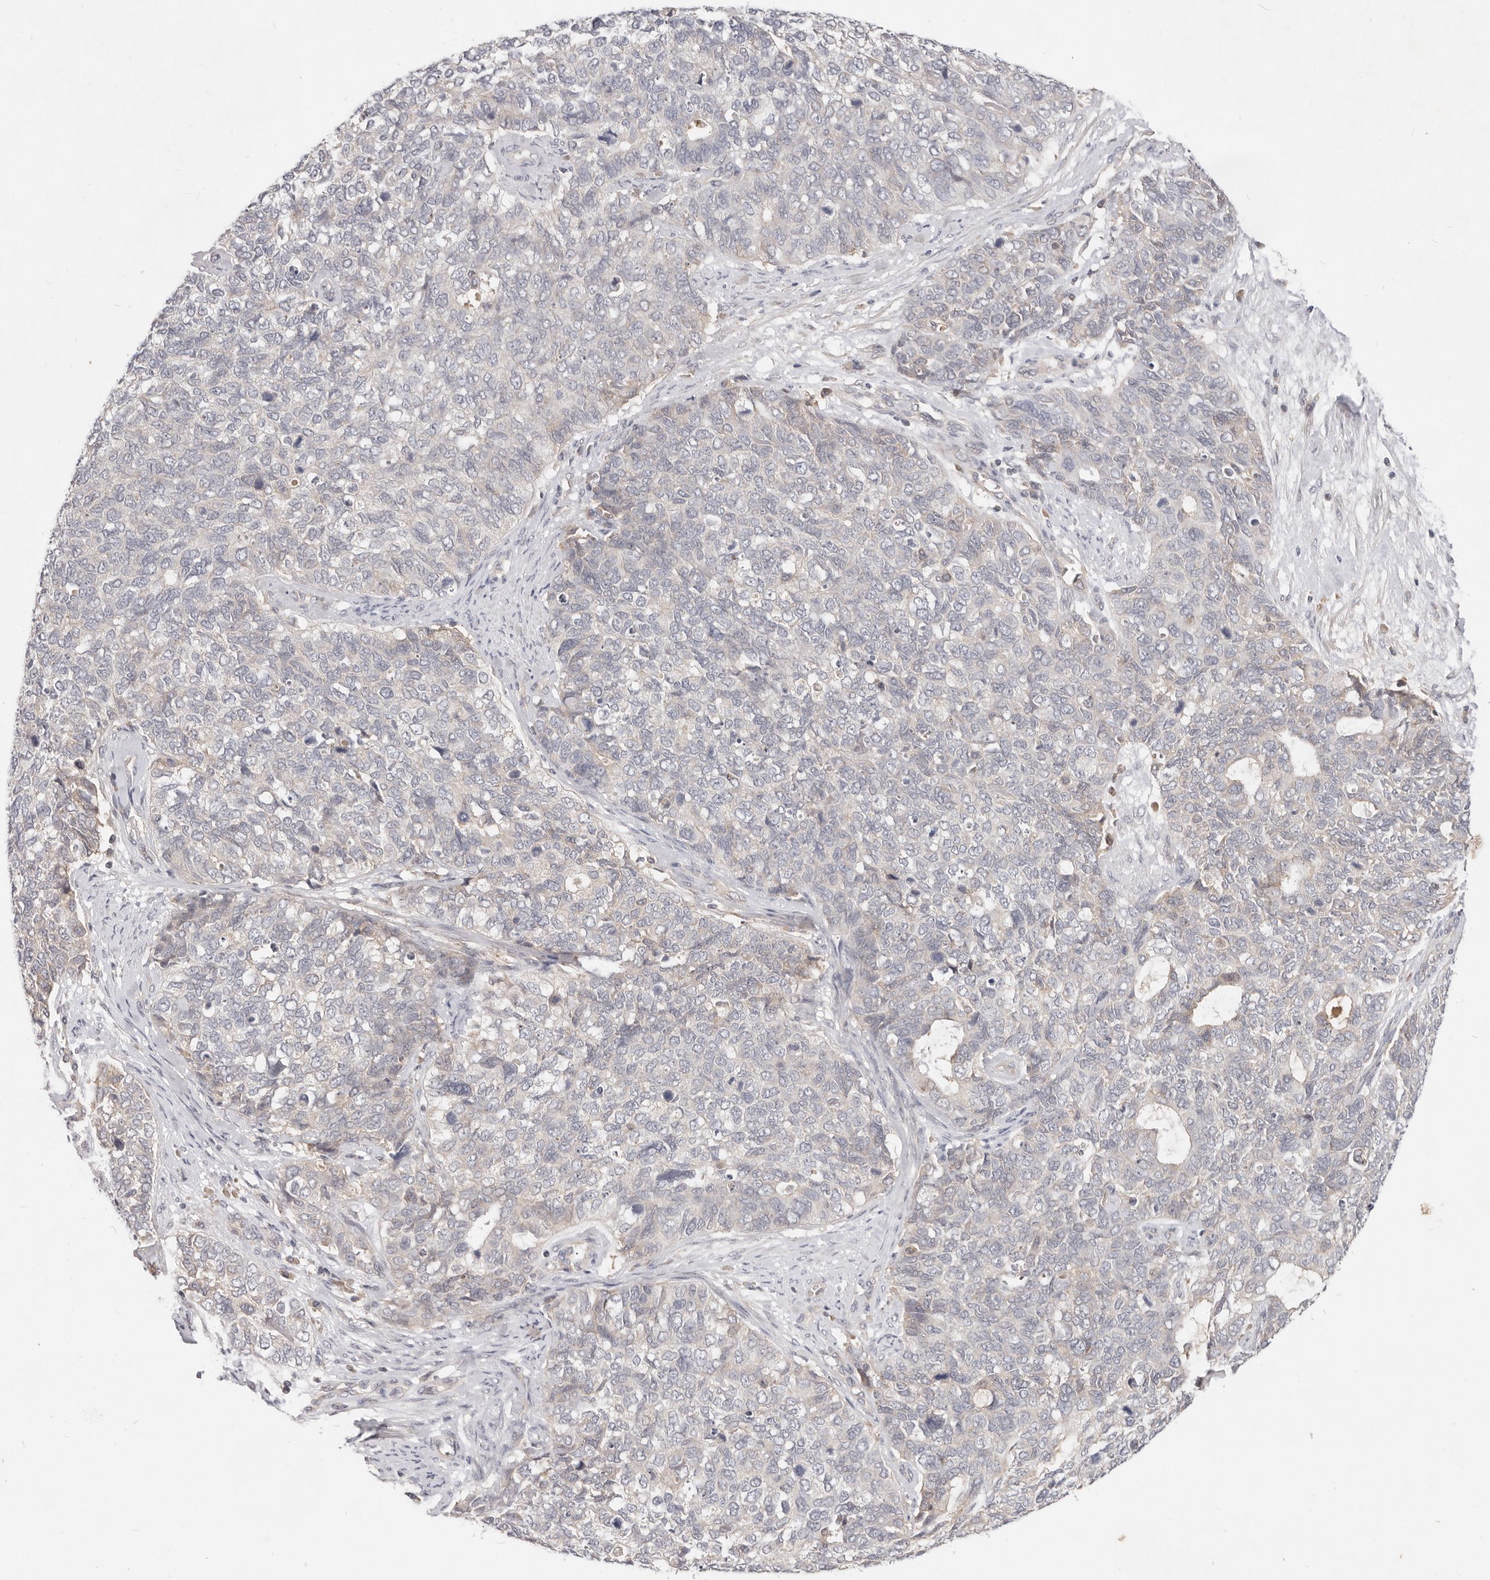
{"staining": {"intensity": "negative", "quantity": "none", "location": "none"}, "tissue": "cervical cancer", "cell_type": "Tumor cells", "image_type": "cancer", "snomed": [{"axis": "morphology", "description": "Squamous cell carcinoma, NOS"}, {"axis": "topography", "description": "Cervix"}], "caption": "Immunohistochemistry micrograph of neoplastic tissue: squamous cell carcinoma (cervical) stained with DAB (3,3'-diaminobenzidine) demonstrates no significant protein staining in tumor cells.", "gene": "USP49", "patient": {"sex": "female", "age": 63}}